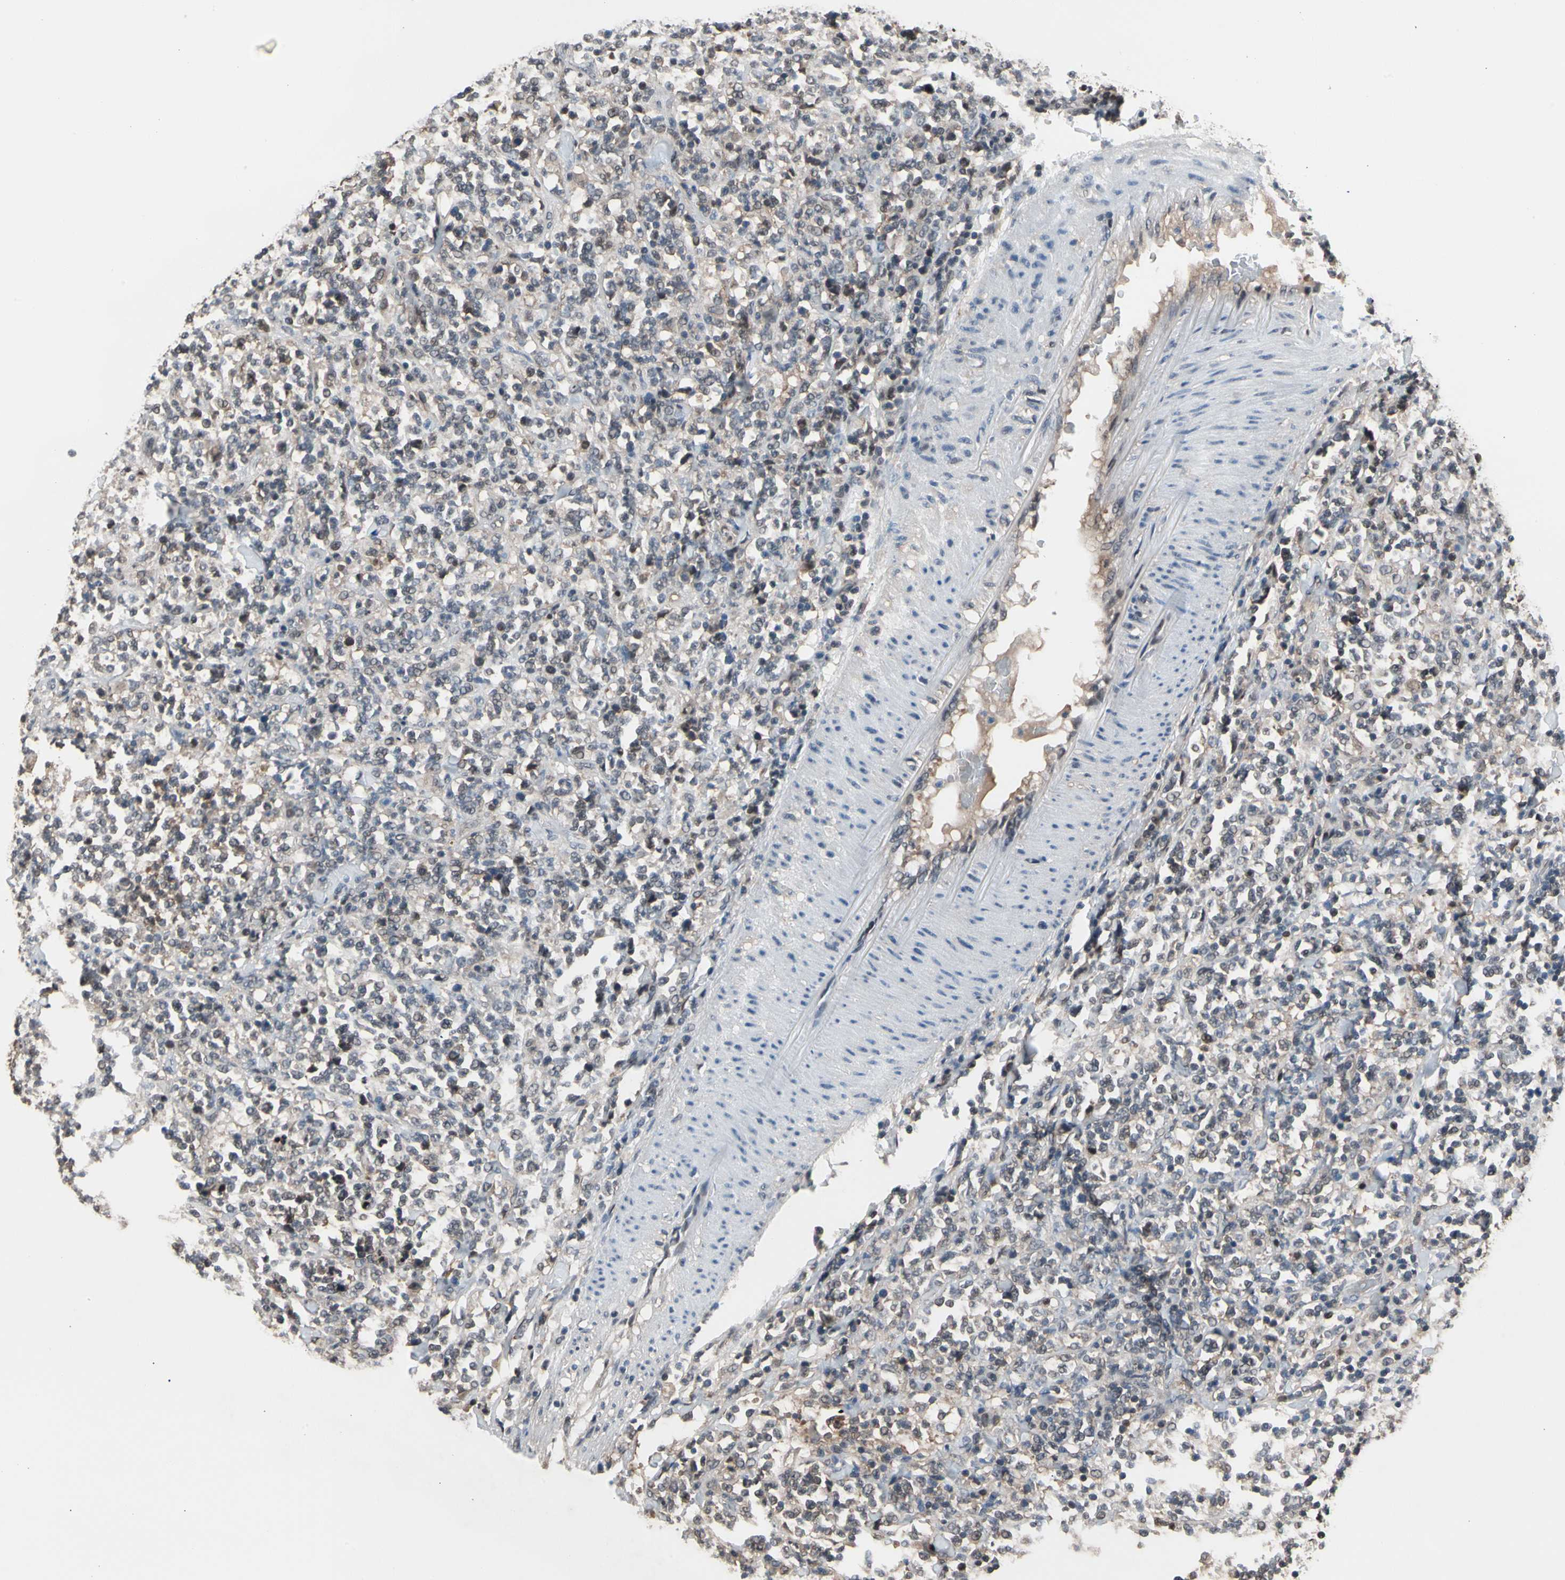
{"staining": {"intensity": "weak", "quantity": "25%-75%", "location": "cytoplasmic/membranous"}, "tissue": "lymphoma", "cell_type": "Tumor cells", "image_type": "cancer", "snomed": [{"axis": "morphology", "description": "Malignant lymphoma, non-Hodgkin's type, High grade"}, {"axis": "topography", "description": "Soft tissue"}], "caption": "Protein expression analysis of human lymphoma reveals weak cytoplasmic/membranous positivity in approximately 25%-75% of tumor cells.", "gene": "PSMA2", "patient": {"sex": "male", "age": 18}}